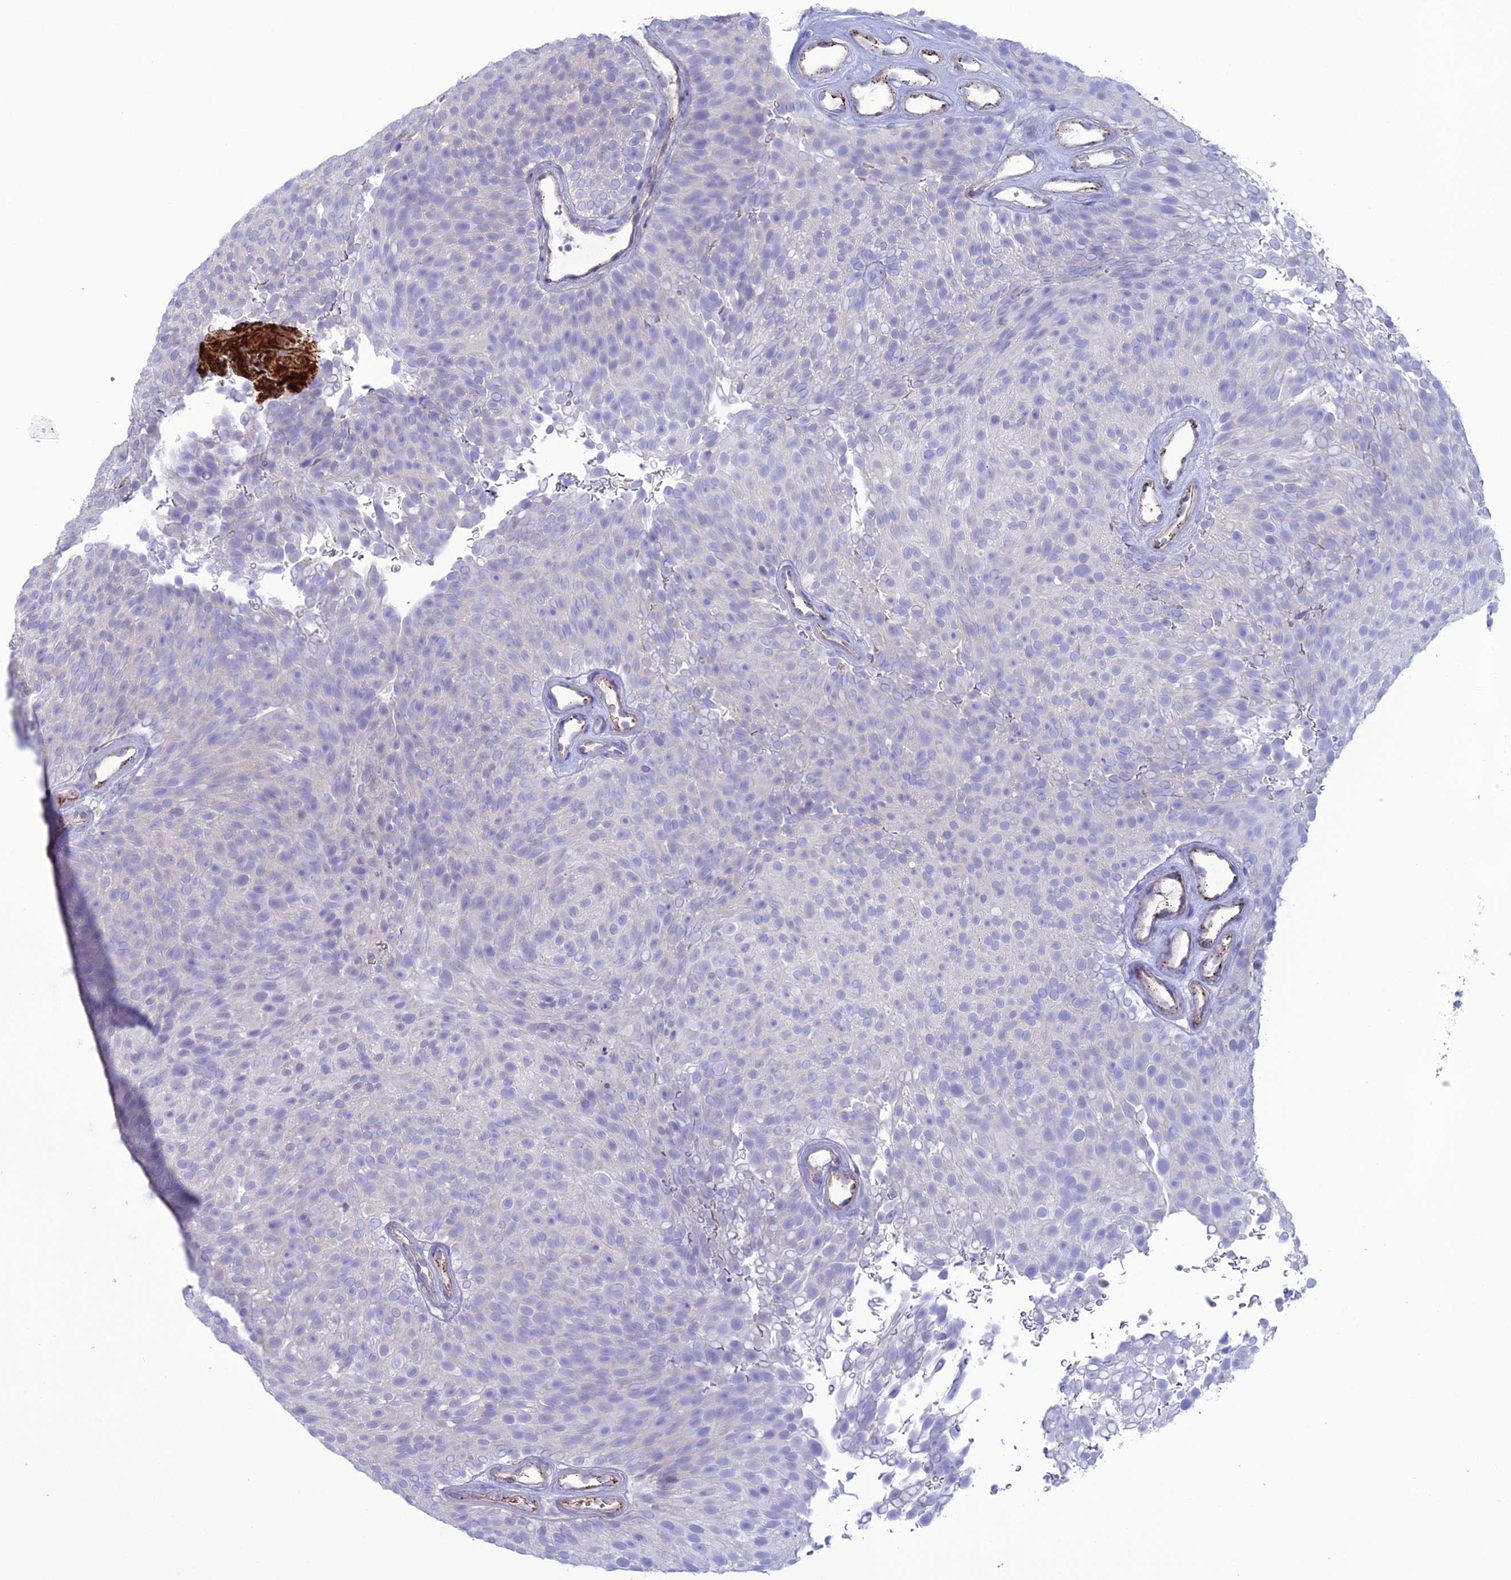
{"staining": {"intensity": "negative", "quantity": "none", "location": "none"}, "tissue": "urothelial cancer", "cell_type": "Tumor cells", "image_type": "cancer", "snomed": [{"axis": "morphology", "description": "Urothelial carcinoma, Low grade"}, {"axis": "topography", "description": "Urinary bladder"}], "caption": "Immunohistochemistry image of urothelial cancer stained for a protein (brown), which displays no positivity in tumor cells.", "gene": "CDC42EP5", "patient": {"sex": "male", "age": 78}}